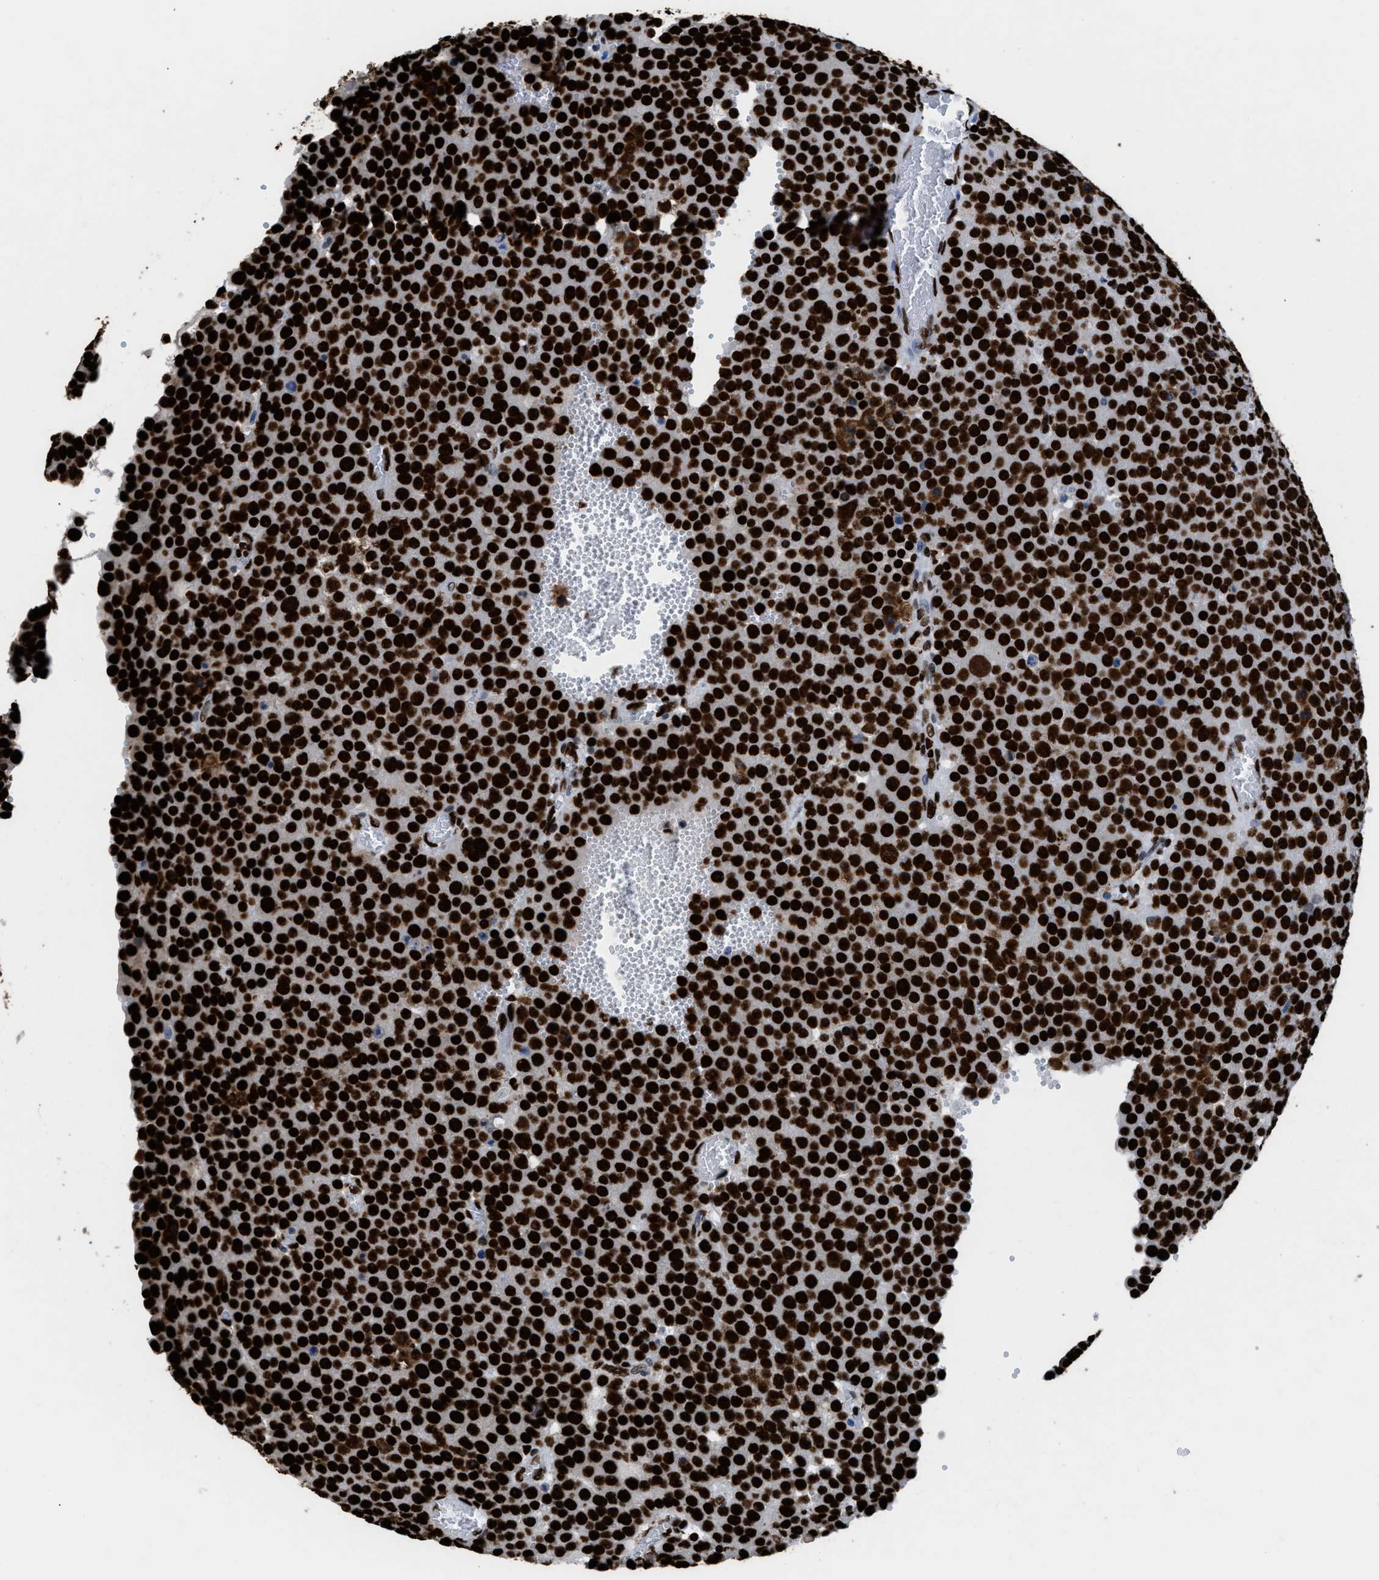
{"staining": {"intensity": "strong", "quantity": ">75%", "location": "nuclear"}, "tissue": "testis cancer", "cell_type": "Tumor cells", "image_type": "cancer", "snomed": [{"axis": "morphology", "description": "Normal tissue, NOS"}, {"axis": "morphology", "description": "Seminoma, NOS"}, {"axis": "topography", "description": "Testis"}], "caption": "Protein staining shows strong nuclear staining in about >75% of tumor cells in testis cancer (seminoma). (Brightfield microscopy of DAB IHC at high magnification).", "gene": "HNRNPM", "patient": {"sex": "male", "age": 71}}